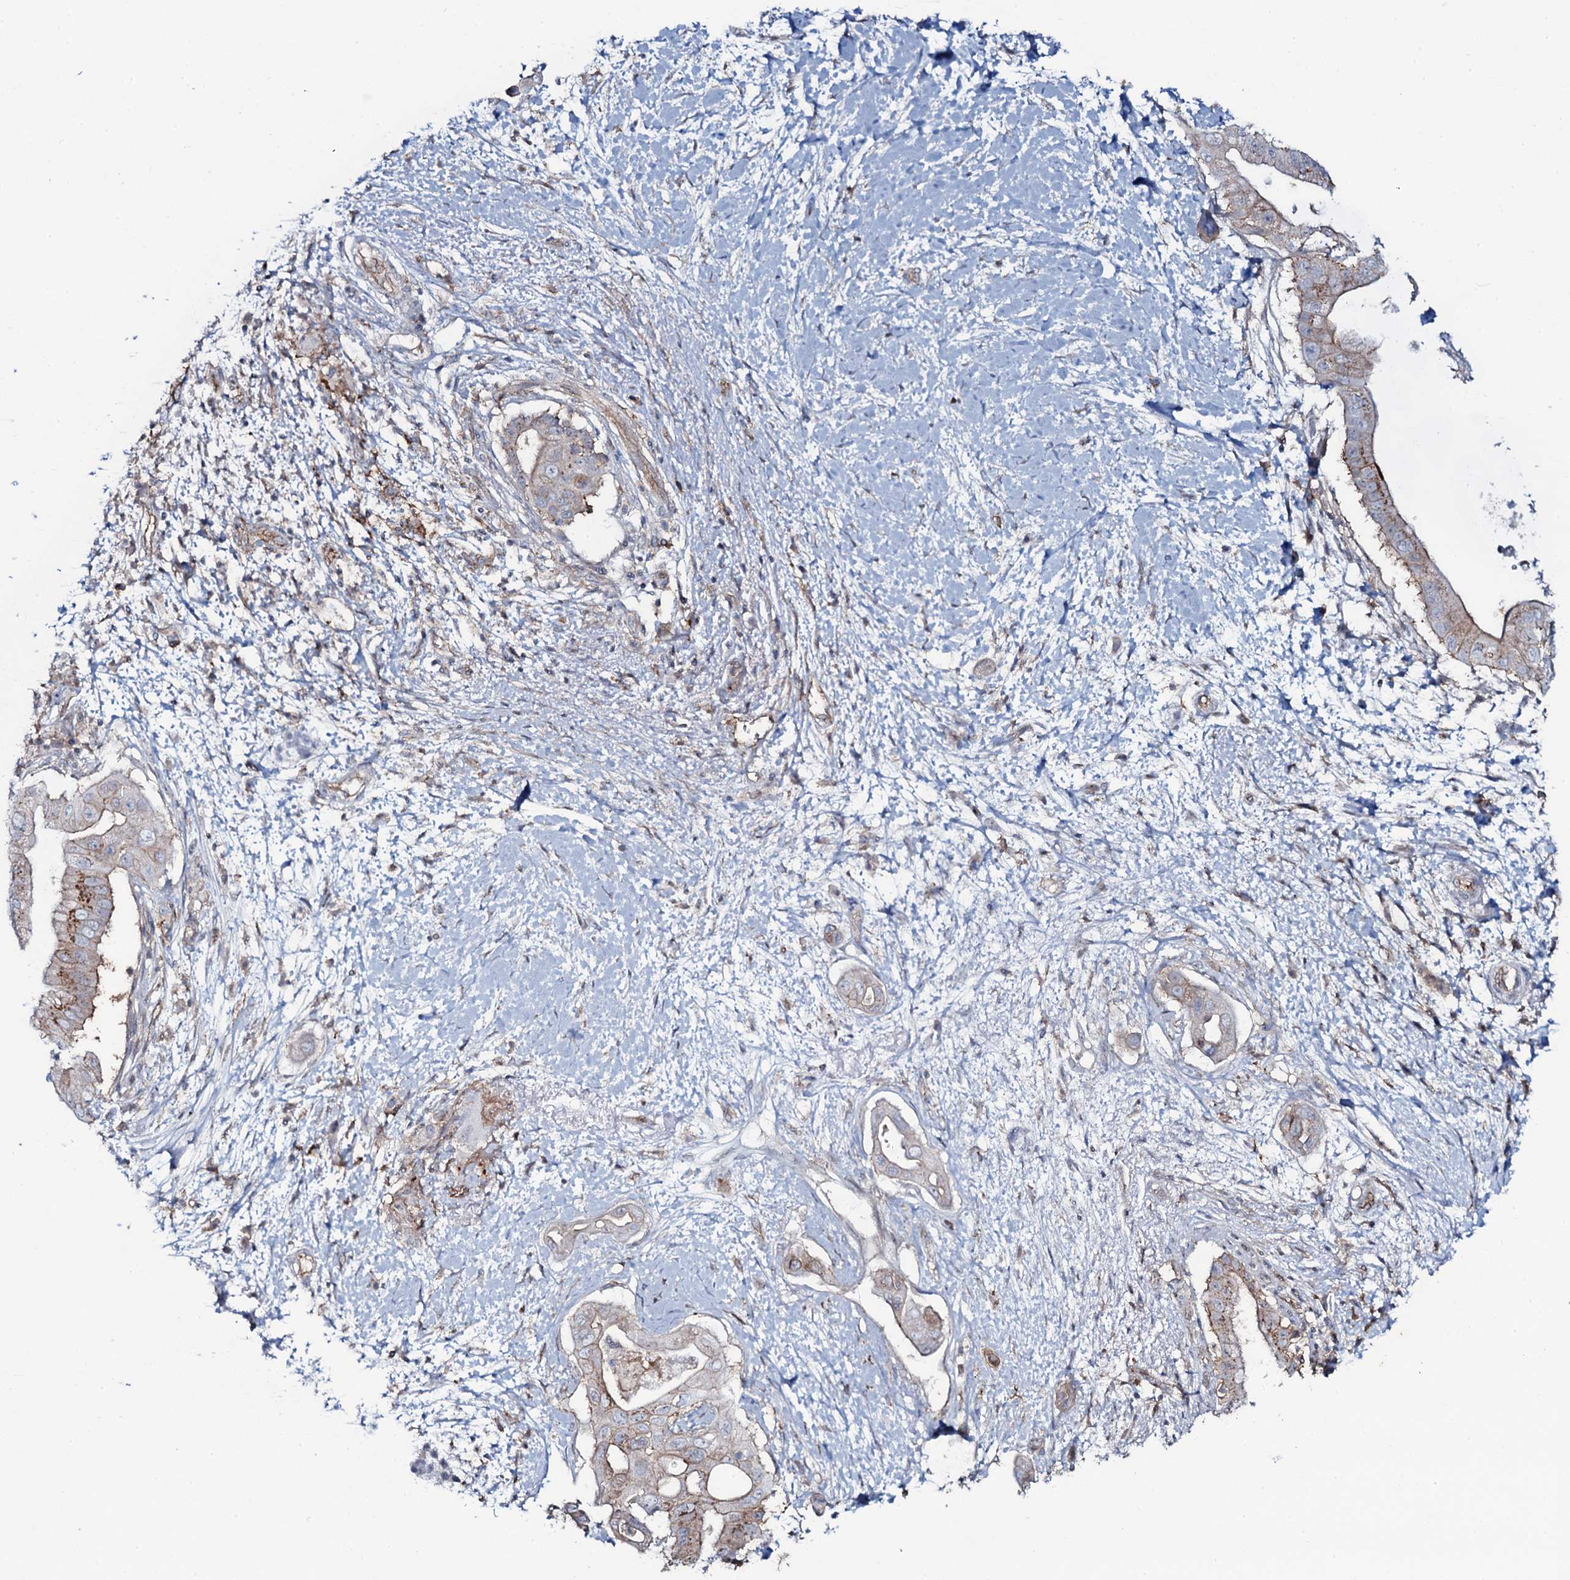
{"staining": {"intensity": "moderate", "quantity": "<25%", "location": "cytoplasmic/membranous"}, "tissue": "pancreatic cancer", "cell_type": "Tumor cells", "image_type": "cancer", "snomed": [{"axis": "morphology", "description": "Adenocarcinoma, NOS"}, {"axis": "topography", "description": "Pancreas"}], "caption": "Protein expression analysis of human adenocarcinoma (pancreatic) reveals moderate cytoplasmic/membranous positivity in approximately <25% of tumor cells. (brown staining indicates protein expression, while blue staining denotes nuclei).", "gene": "SNAP23", "patient": {"sex": "male", "age": 68}}